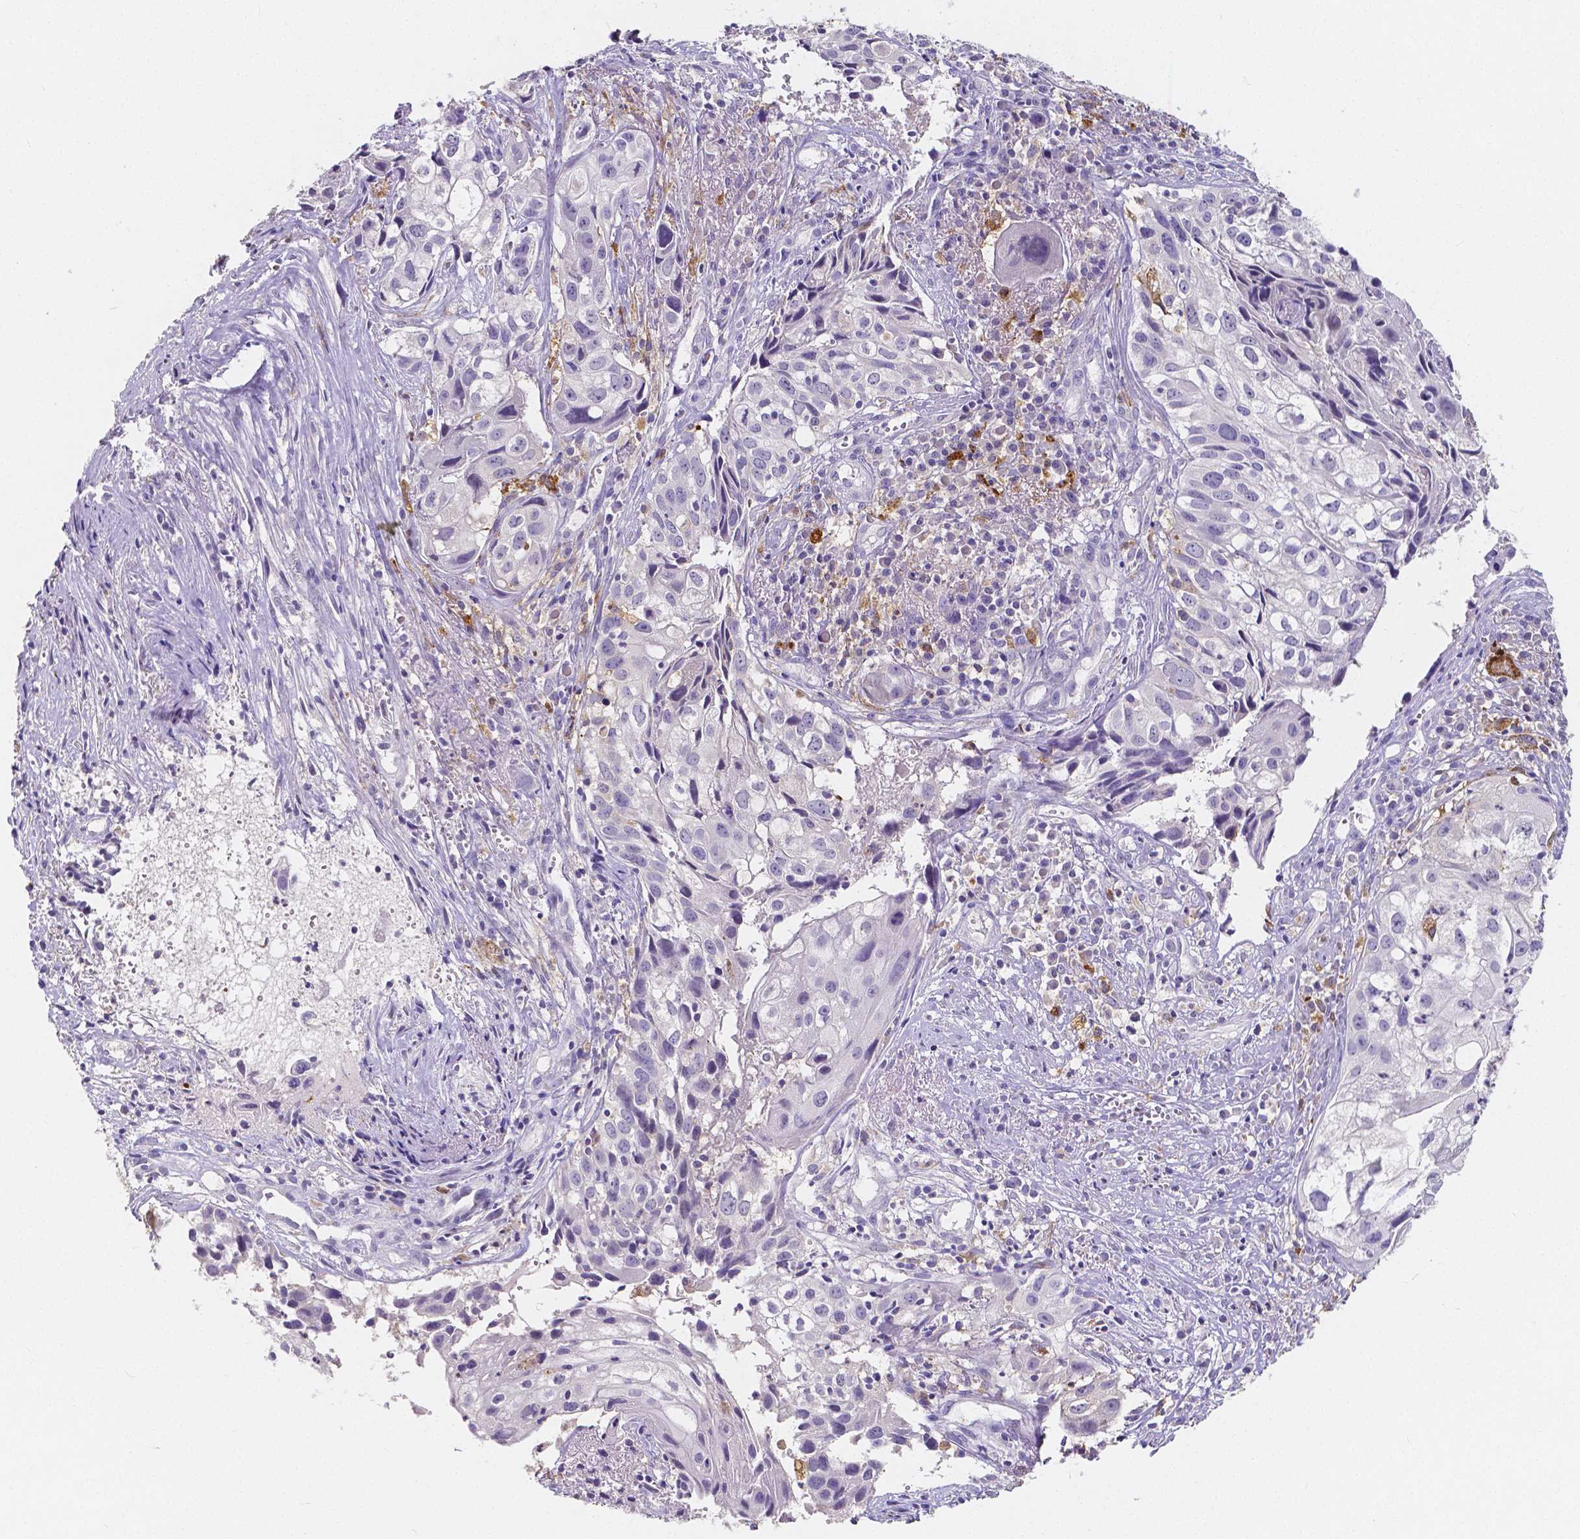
{"staining": {"intensity": "negative", "quantity": "none", "location": "none"}, "tissue": "cervical cancer", "cell_type": "Tumor cells", "image_type": "cancer", "snomed": [{"axis": "morphology", "description": "Squamous cell carcinoma, NOS"}, {"axis": "topography", "description": "Cervix"}], "caption": "DAB (3,3'-diaminobenzidine) immunohistochemical staining of cervical cancer (squamous cell carcinoma) demonstrates no significant staining in tumor cells. Nuclei are stained in blue.", "gene": "ACP5", "patient": {"sex": "female", "age": 53}}